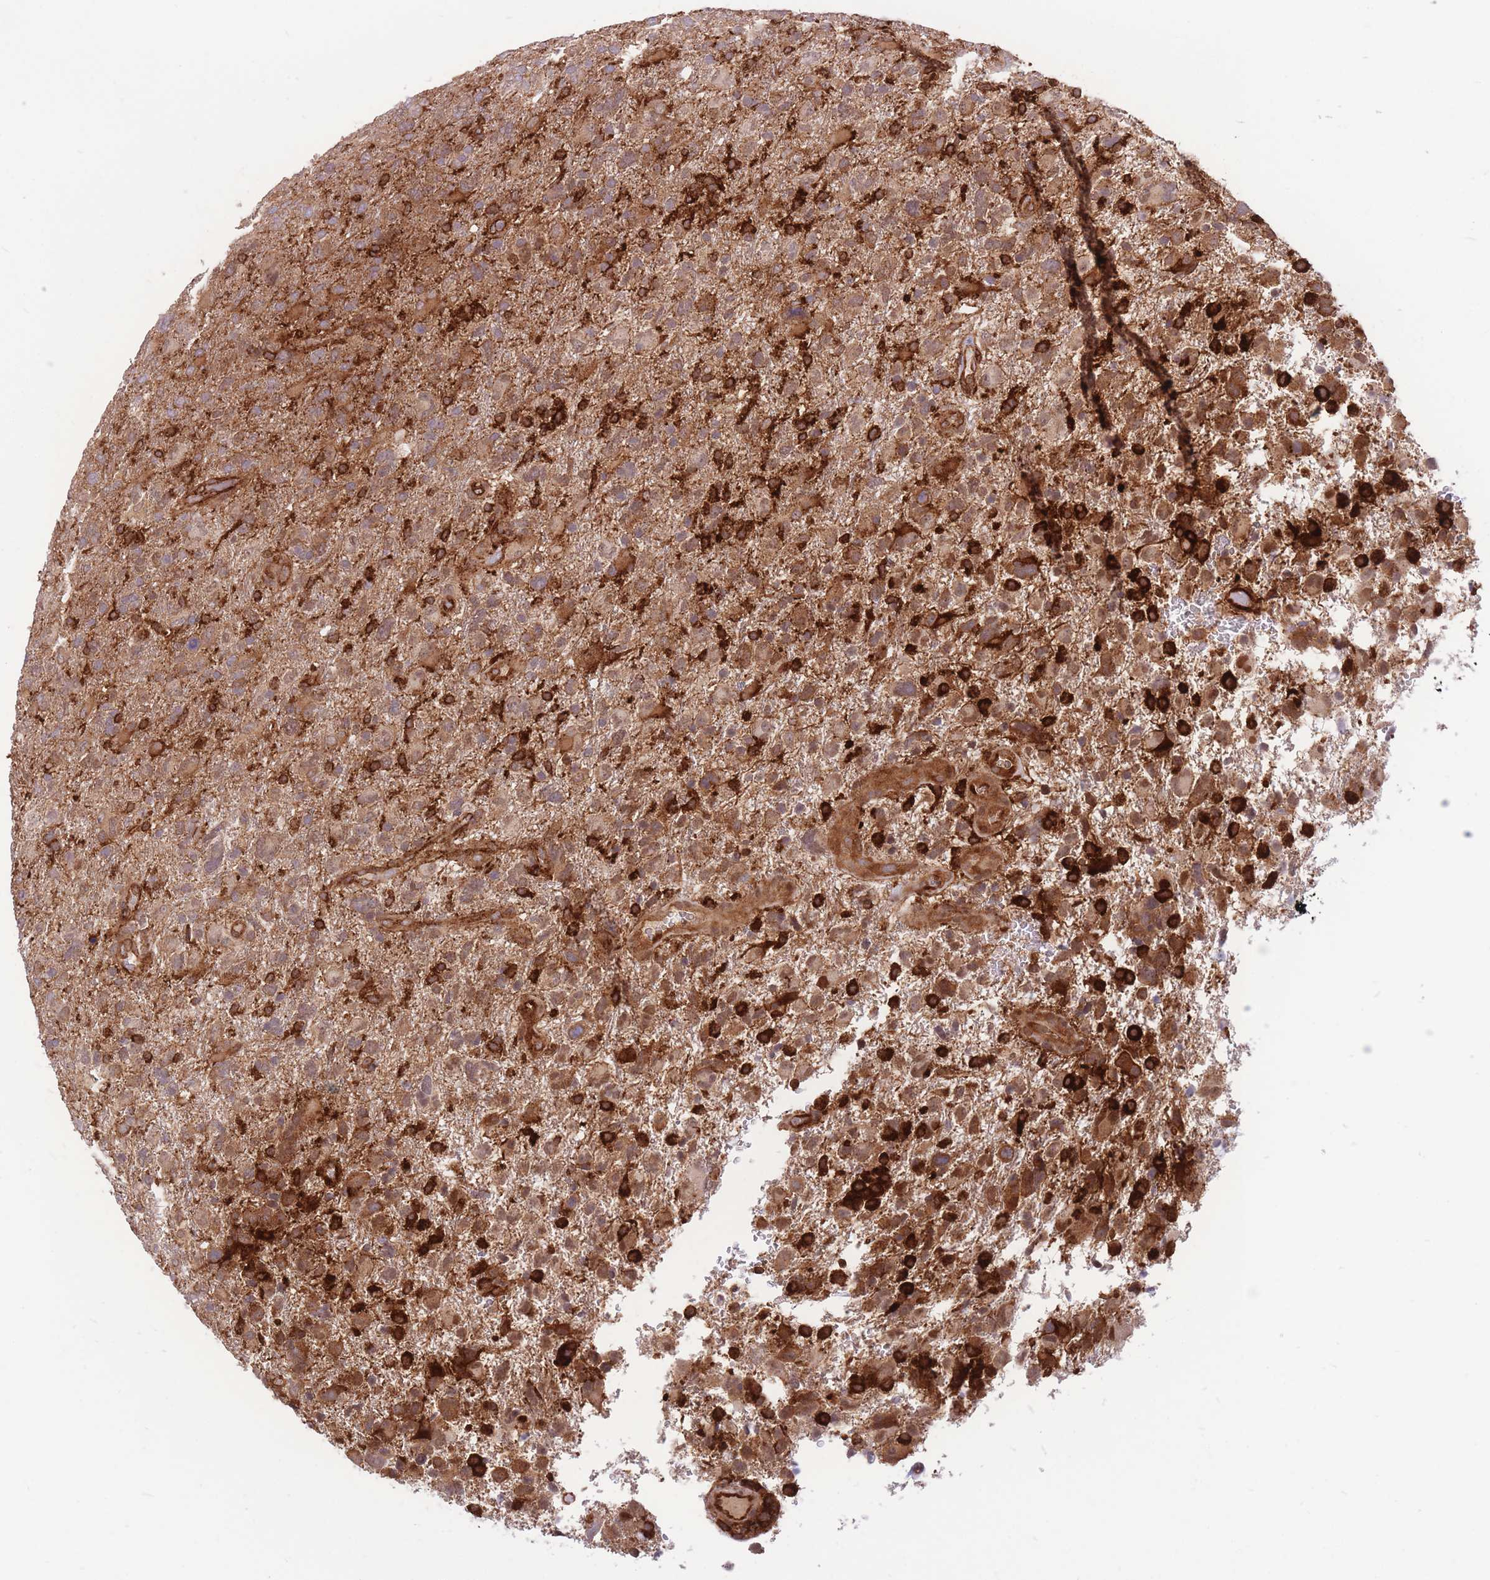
{"staining": {"intensity": "strong", "quantity": "25%-75%", "location": "cytoplasmic/membranous"}, "tissue": "glioma", "cell_type": "Tumor cells", "image_type": "cancer", "snomed": [{"axis": "morphology", "description": "Glioma, malignant, High grade"}, {"axis": "topography", "description": "Brain"}], "caption": "Immunohistochemical staining of high-grade glioma (malignant) shows high levels of strong cytoplasmic/membranous protein expression in about 25%-75% of tumor cells.", "gene": "TCF20", "patient": {"sex": "male", "age": 61}}